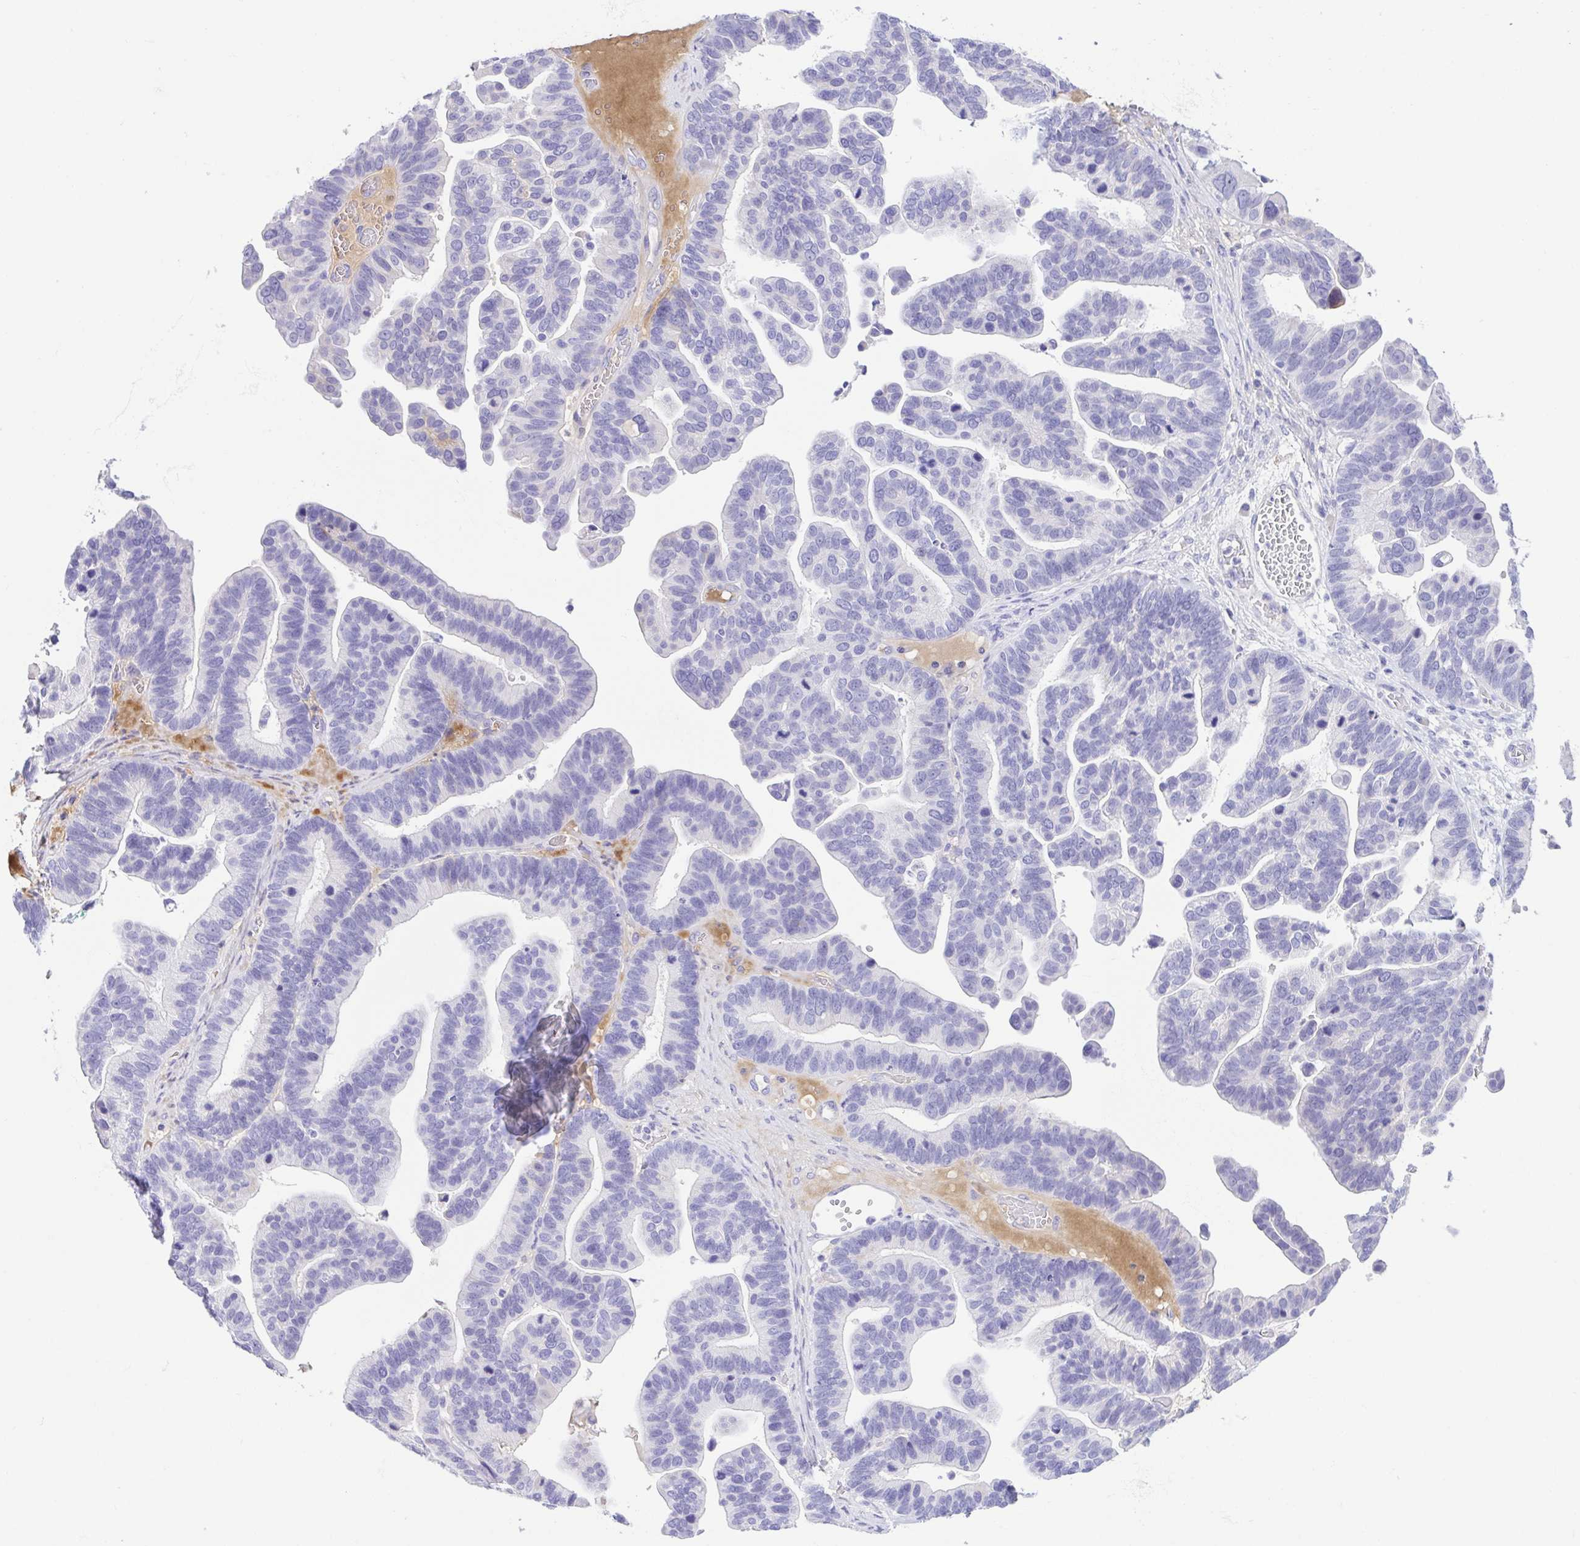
{"staining": {"intensity": "negative", "quantity": "none", "location": "none"}, "tissue": "ovarian cancer", "cell_type": "Tumor cells", "image_type": "cancer", "snomed": [{"axis": "morphology", "description": "Cystadenocarcinoma, serous, NOS"}, {"axis": "topography", "description": "Ovary"}], "caption": "An image of human ovarian serous cystadenocarcinoma is negative for staining in tumor cells.", "gene": "A1BG", "patient": {"sex": "female", "age": 56}}